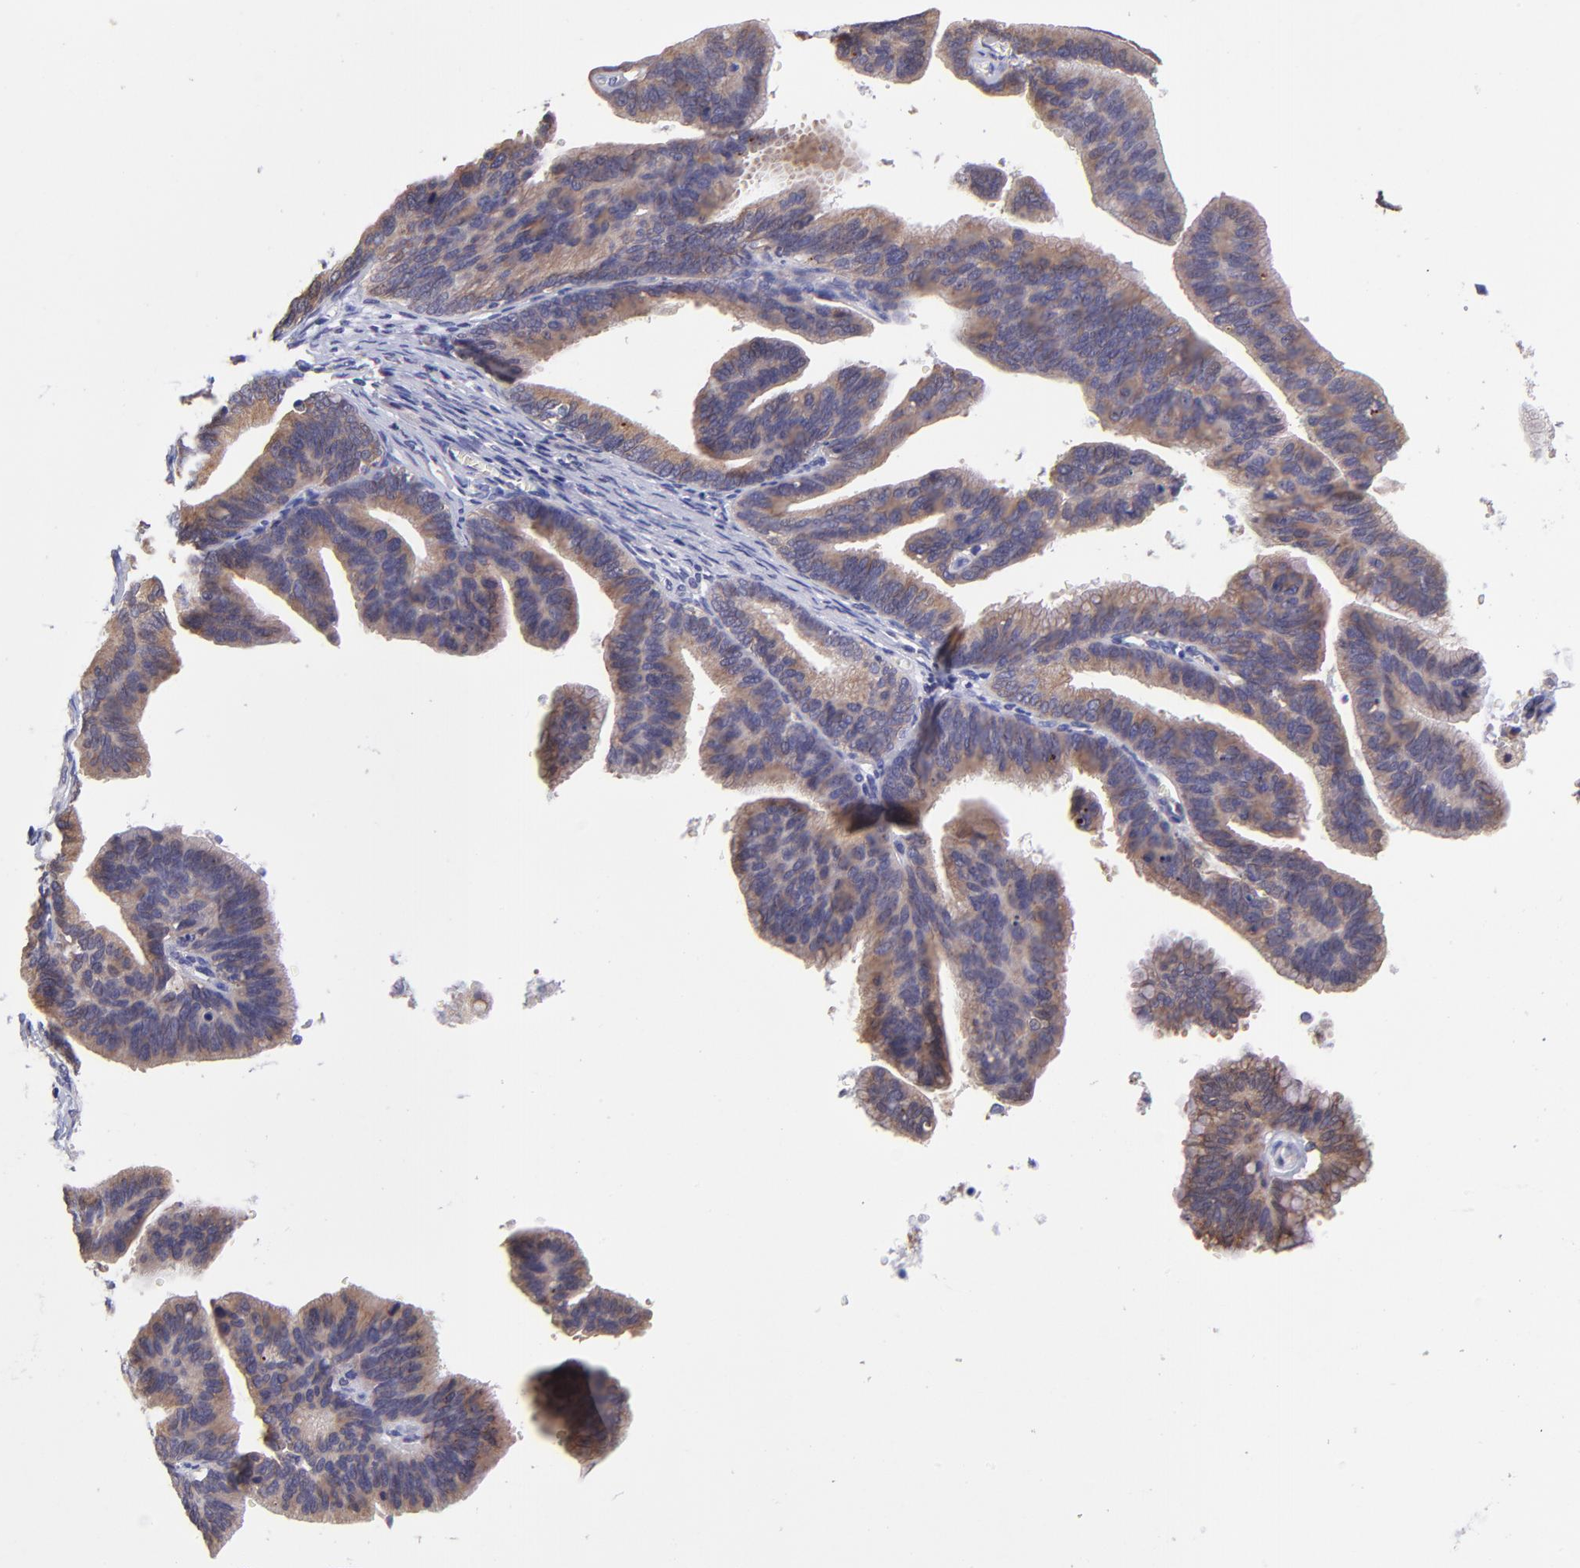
{"staining": {"intensity": "moderate", "quantity": ">75%", "location": "cytoplasmic/membranous"}, "tissue": "cervical cancer", "cell_type": "Tumor cells", "image_type": "cancer", "snomed": [{"axis": "morphology", "description": "Adenocarcinoma, NOS"}, {"axis": "topography", "description": "Cervix"}], "caption": "High-magnification brightfield microscopy of cervical cancer (adenocarcinoma) stained with DAB (3,3'-diaminobenzidine) (brown) and counterstained with hematoxylin (blue). tumor cells exhibit moderate cytoplasmic/membranous expression is present in approximately>75% of cells. (DAB (3,3'-diaminobenzidine) IHC with brightfield microscopy, high magnification).", "gene": "NSF", "patient": {"sex": "female", "age": 41}}